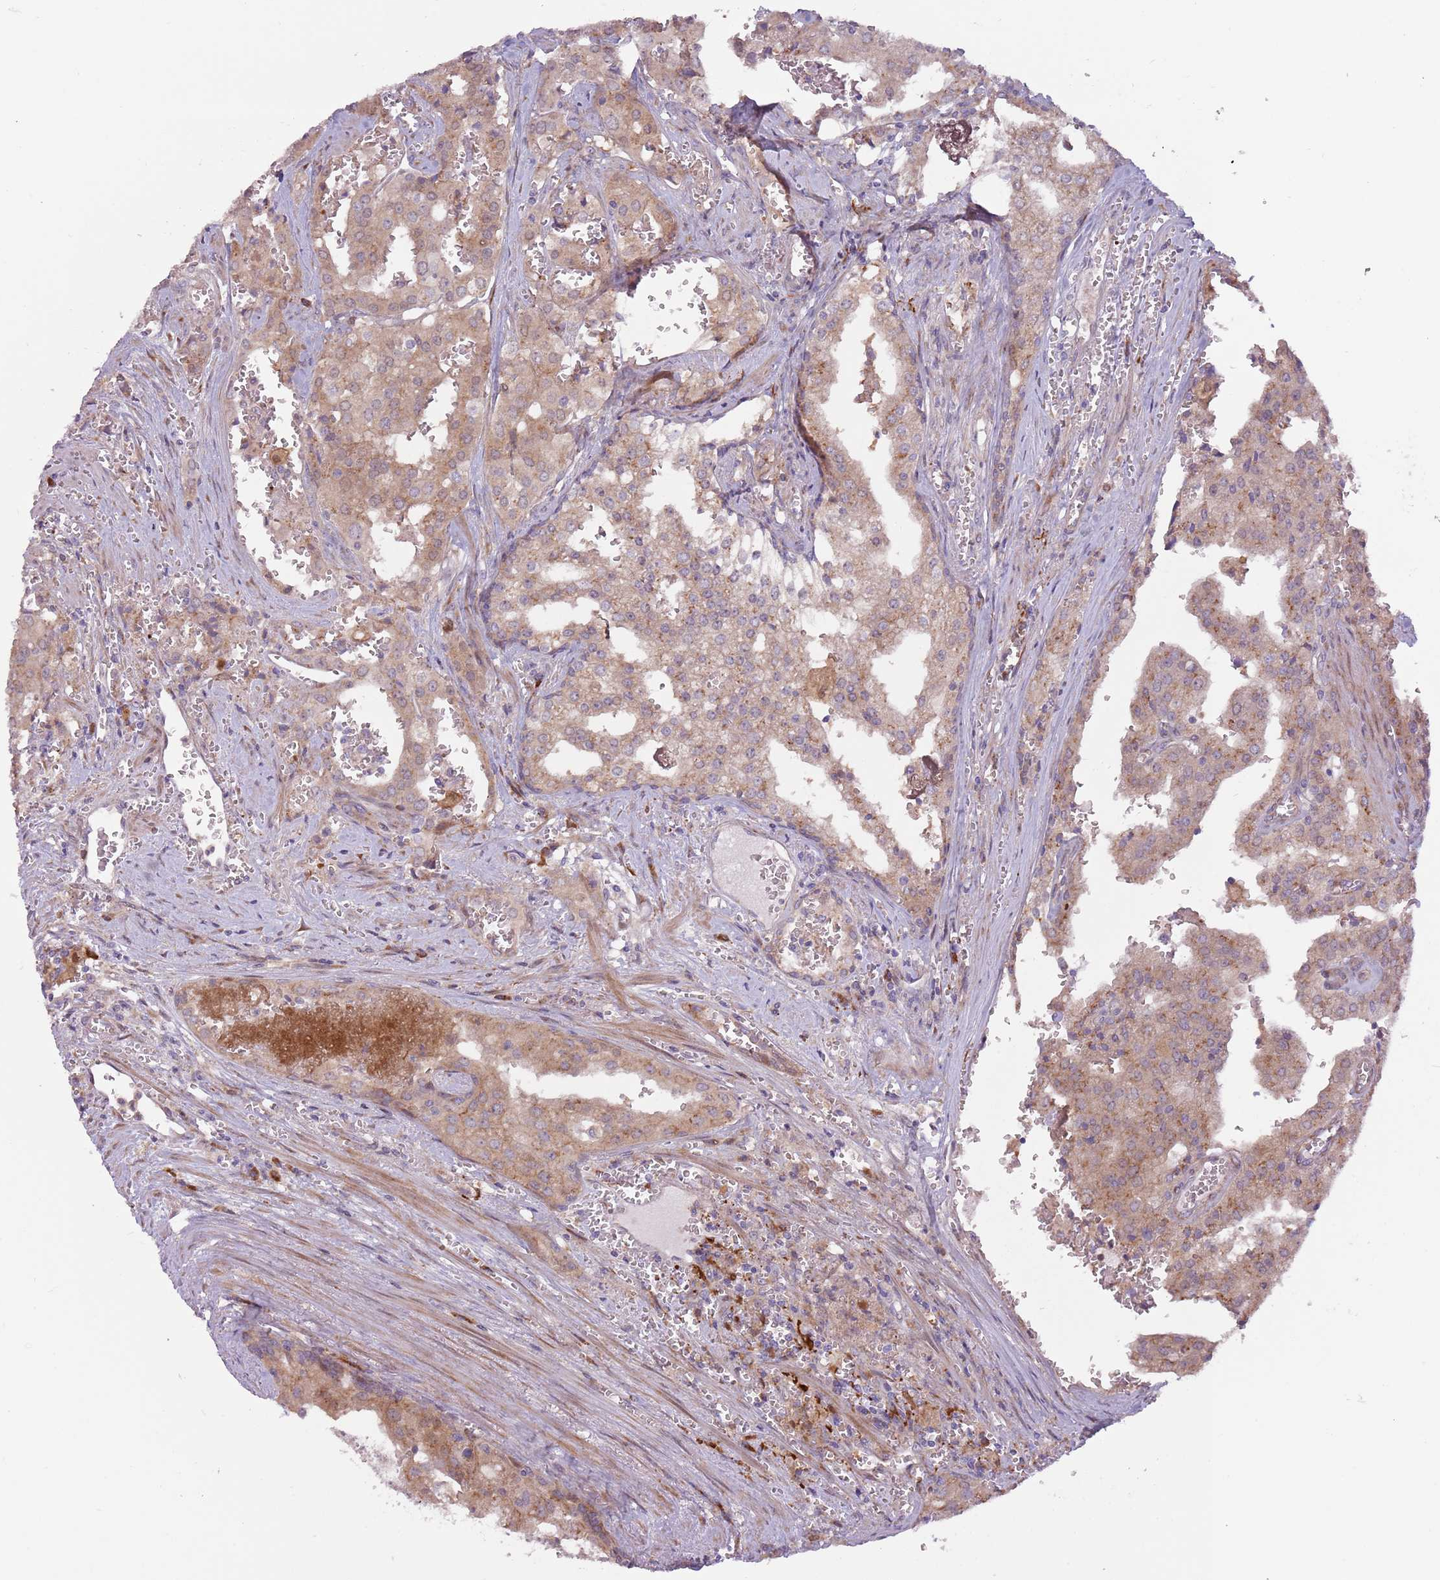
{"staining": {"intensity": "weak", "quantity": ">75%", "location": "cytoplasmic/membranous"}, "tissue": "prostate cancer", "cell_type": "Tumor cells", "image_type": "cancer", "snomed": [{"axis": "morphology", "description": "Adenocarcinoma, High grade"}, {"axis": "topography", "description": "Prostate"}], "caption": "This histopathology image demonstrates immunohistochemistry (IHC) staining of human high-grade adenocarcinoma (prostate), with low weak cytoplasmic/membranous positivity in about >75% of tumor cells.", "gene": "CCDC150", "patient": {"sex": "male", "age": 68}}